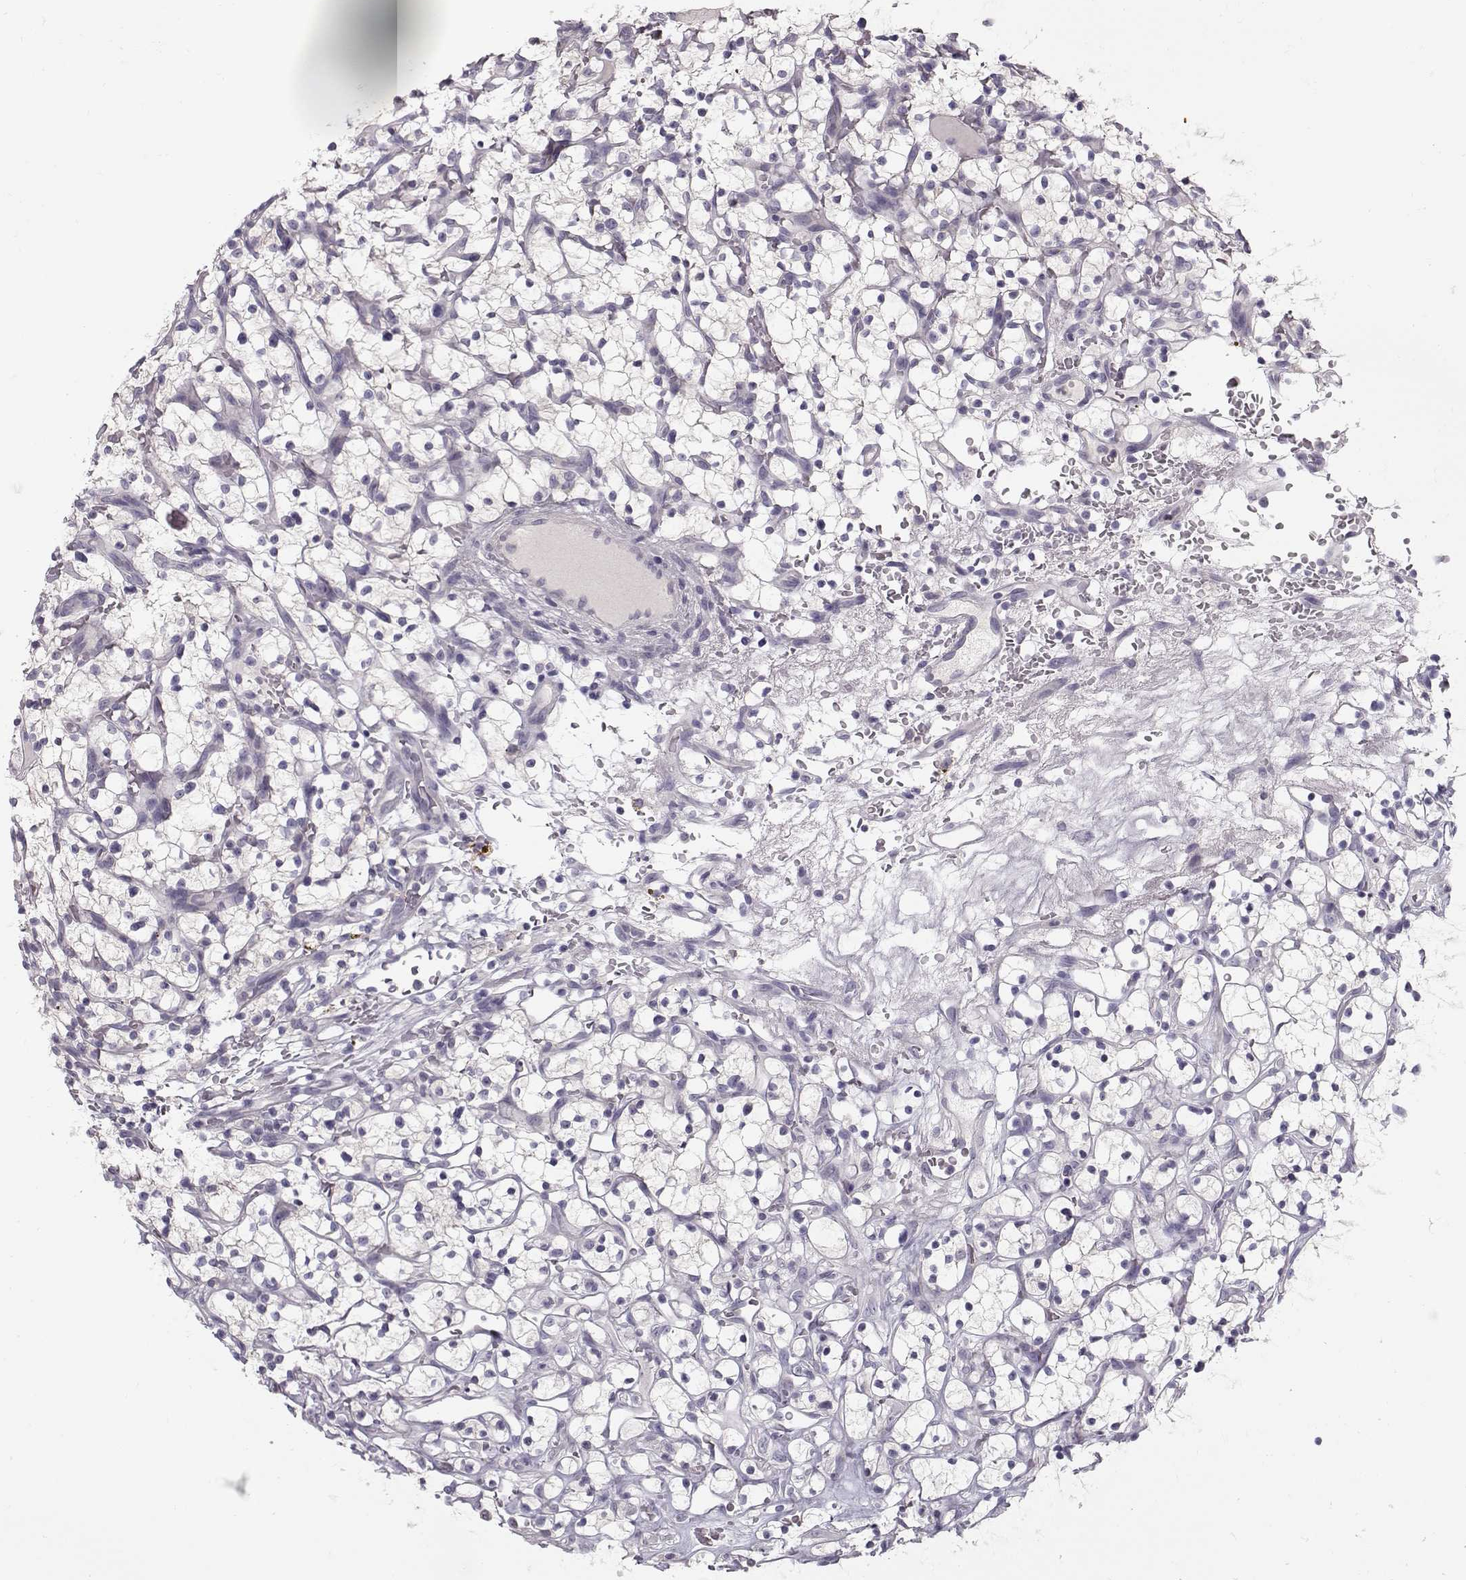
{"staining": {"intensity": "negative", "quantity": "none", "location": "none"}, "tissue": "renal cancer", "cell_type": "Tumor cells", "image_type": "cancer", "snomed": [{"axis": "morphology", "description": "Adenocarcinoma, NOS"}, {"axis": "topography", "description": "Kidney"}], "caption": "An immunohistochemistry histopathology image of renal cancer (adenocarcinoma) is shown. There is no staining in tumor cells of renal cancer (adenocarcinoma).", "gene": "GRK1", "patient": {"sex": "female", "age": 64}}